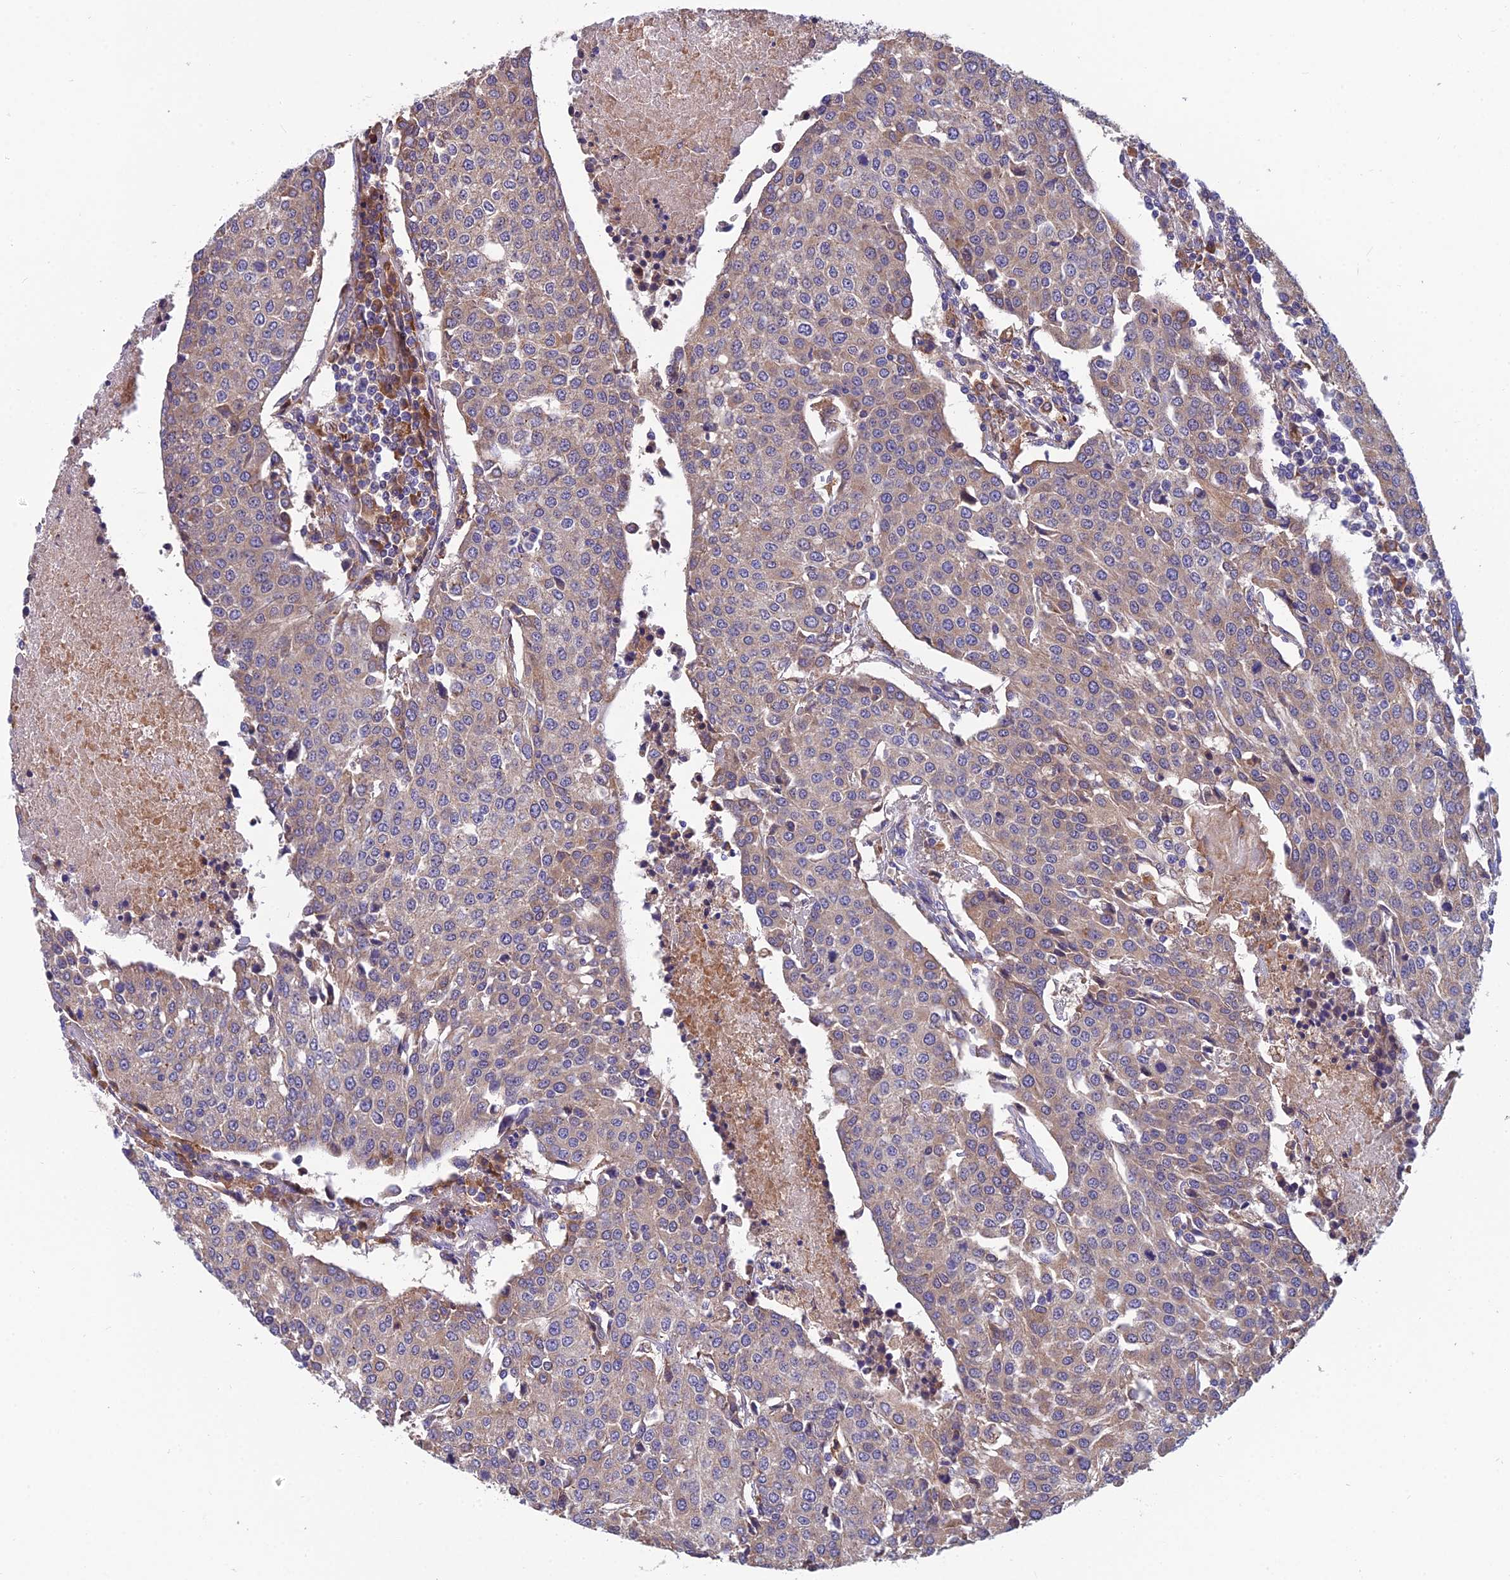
{"staining": {"intensity": "weak", "quantity": "25%-75%", "location": "cytoplasmic/membranous"}, "tissue": "urothelial cancer", "cell_type": "Tumor cells", "image_type": "cancer", "snomed": [{"axis": "morphology", "description": "Urothelial carcinoma, High grade"}, {"axis": "topography", "description": "Urinary bladder"}], "caption": "This is an image of immunohistochemistry staining of high-grade urothelial carcinoma, which shows weak positivity in the cytoplasmic/membranous of tumor cells.", "gene": "UMAD1", "patient": {"sex": "female", "age": 85}}